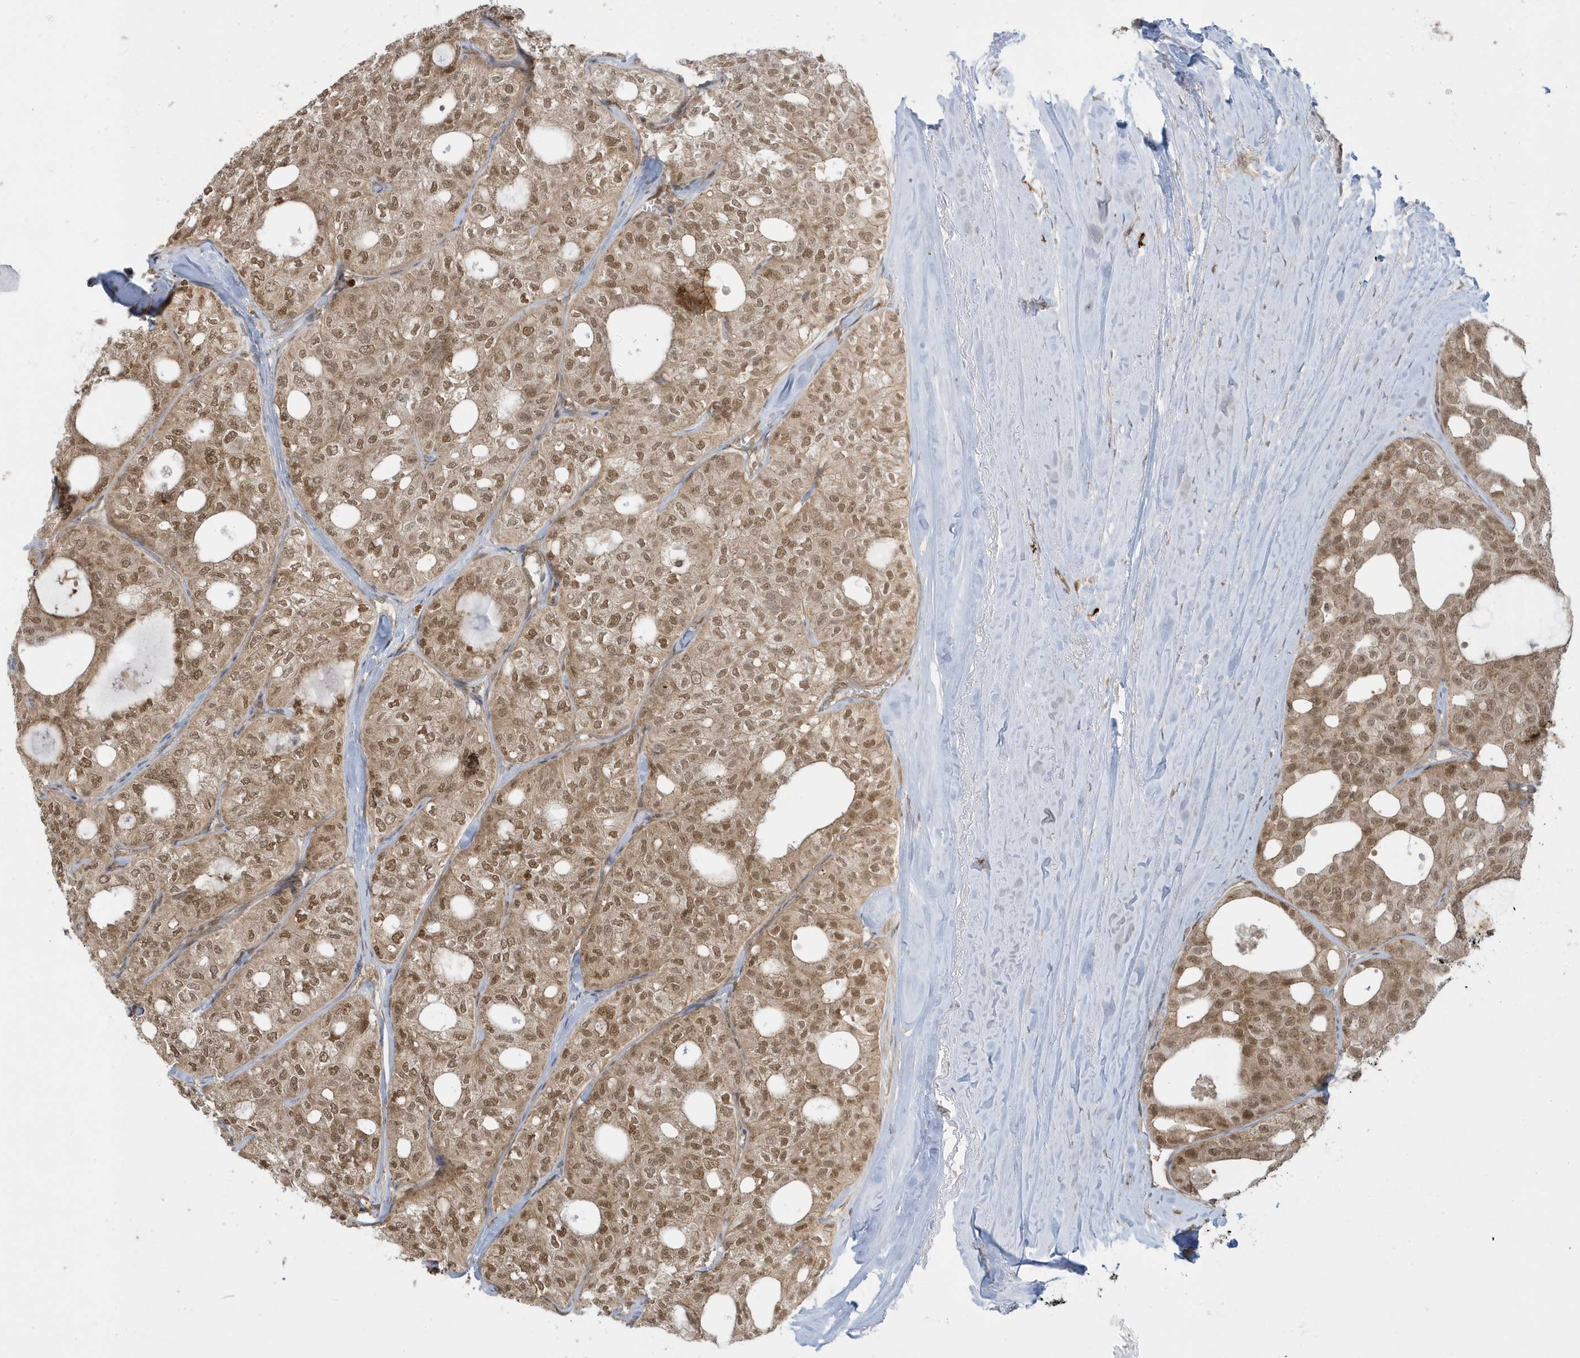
{"staining": {"intensity": "moderate", "quantity": ">75%", "location": "nuclear"}, "tissue": "thyroid cancer", "cell_type": "Tumor cells", "image_type": "cancer", "snomed": [{"axis": "morphology", "description": "Follicular adenoma carcinoma, NOS"}, {"axis": "topography", "description": "Thyroid gland"}], "caption": "This image demonstrates IHC staining of human thyroid cancer, with medium moderate nuclear expression in about >75% of tumor cells.", "gene": "PPP1R7", "patient": {"sex": "male", "age": 75}}